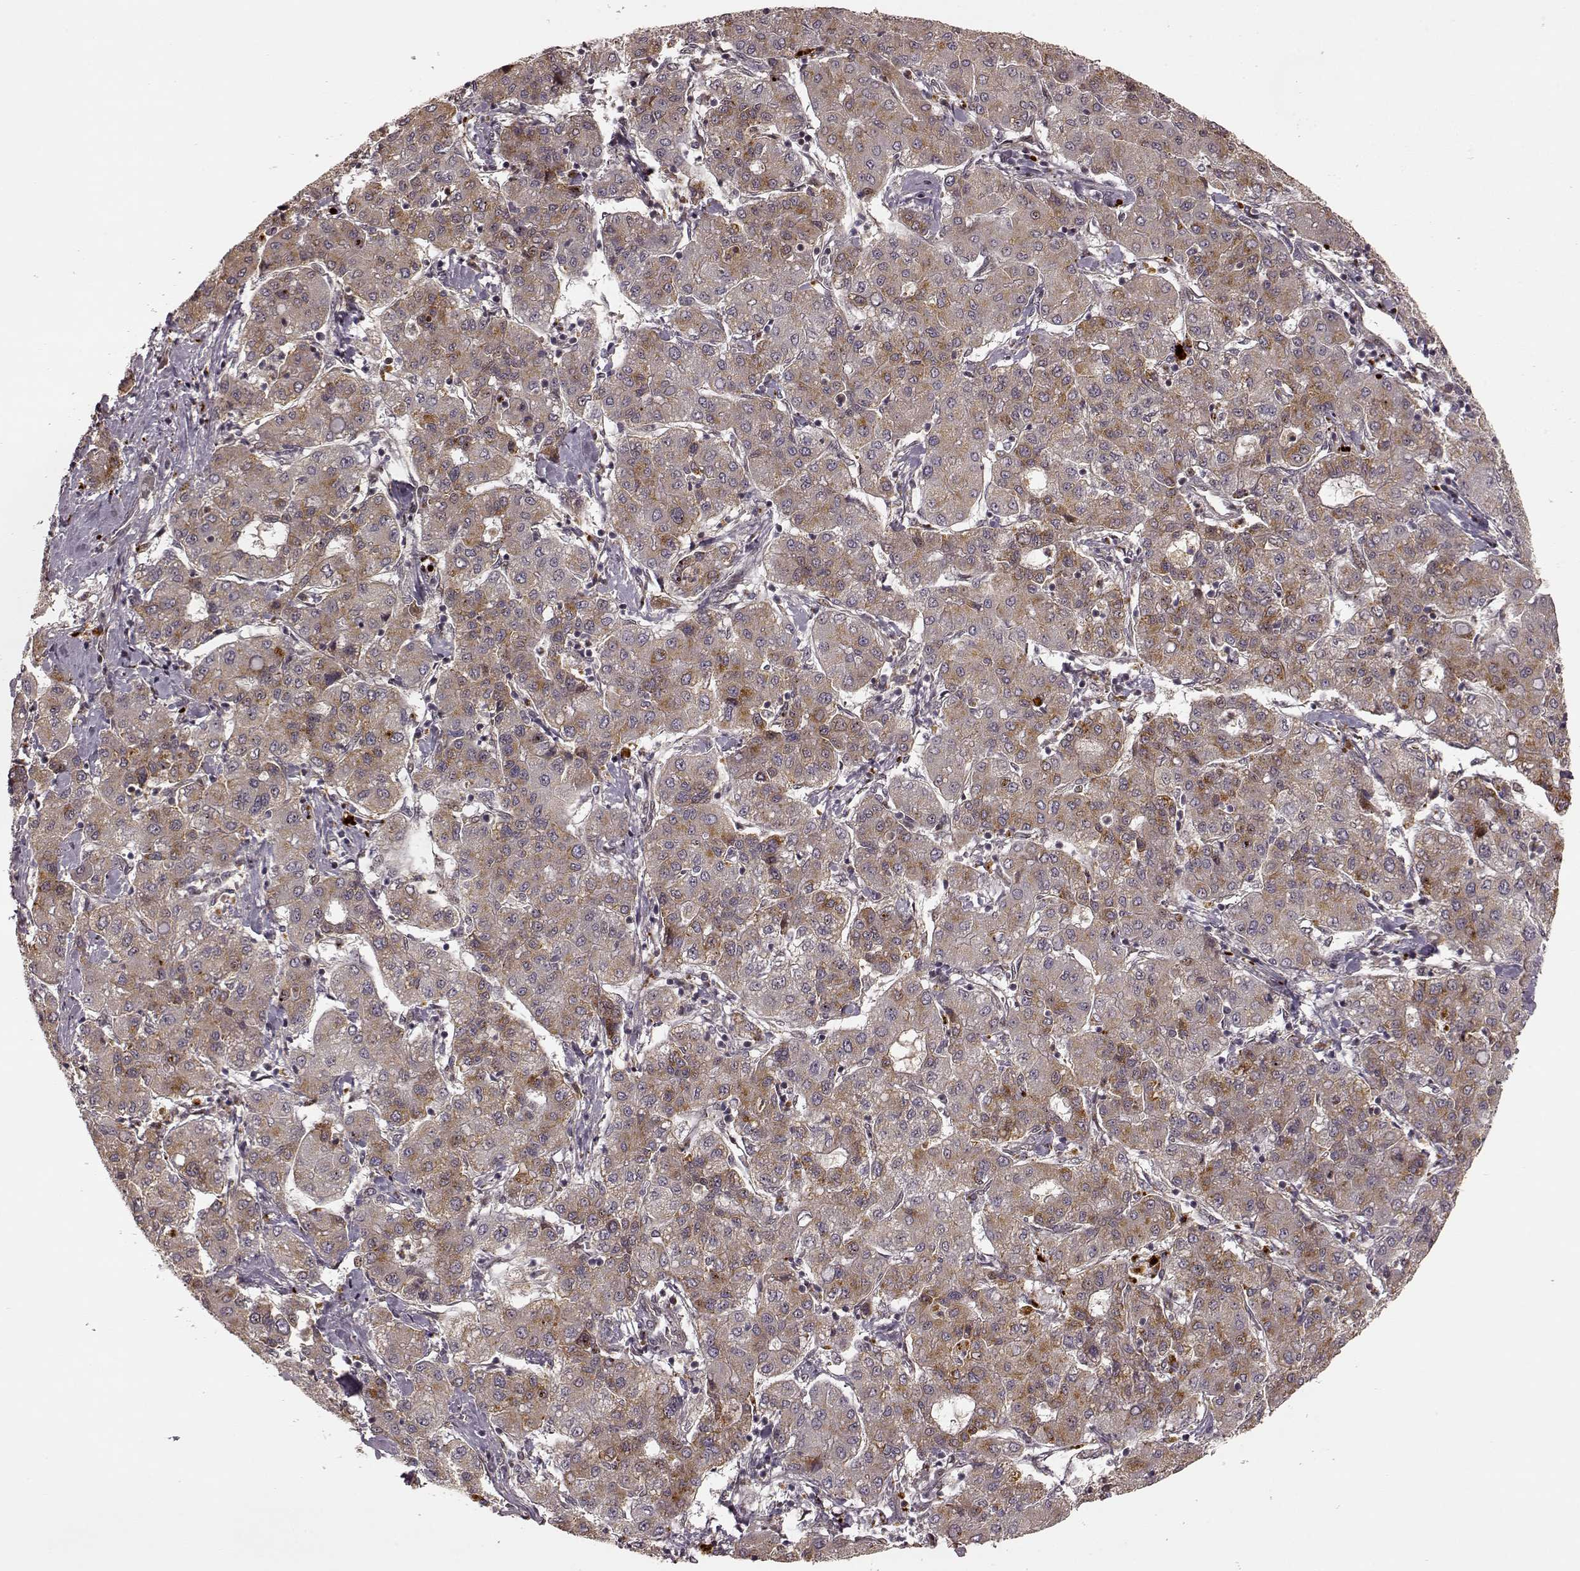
{"staining": {"intensity": "weak", "quantity": "25%-75%", "location": "cytoplasmic/membranous"}, "tissue": "liver cancer", "cell_type": "Tumor cells", "image_type": "cancer", "snomed": [{"axis": "morphology", "description": "Carcinoma, Hepatocellular, NOS"}, {"axis": "topography", "description": "Liver"}], "caption": "Protein analysis of liver cancer tissue demonstrates weak cytoplasmic/membranous staining in about 25%-75% of tumor cells.", "gene": "SLC12A9", "patient": {"sex": "male", "age": 65}}